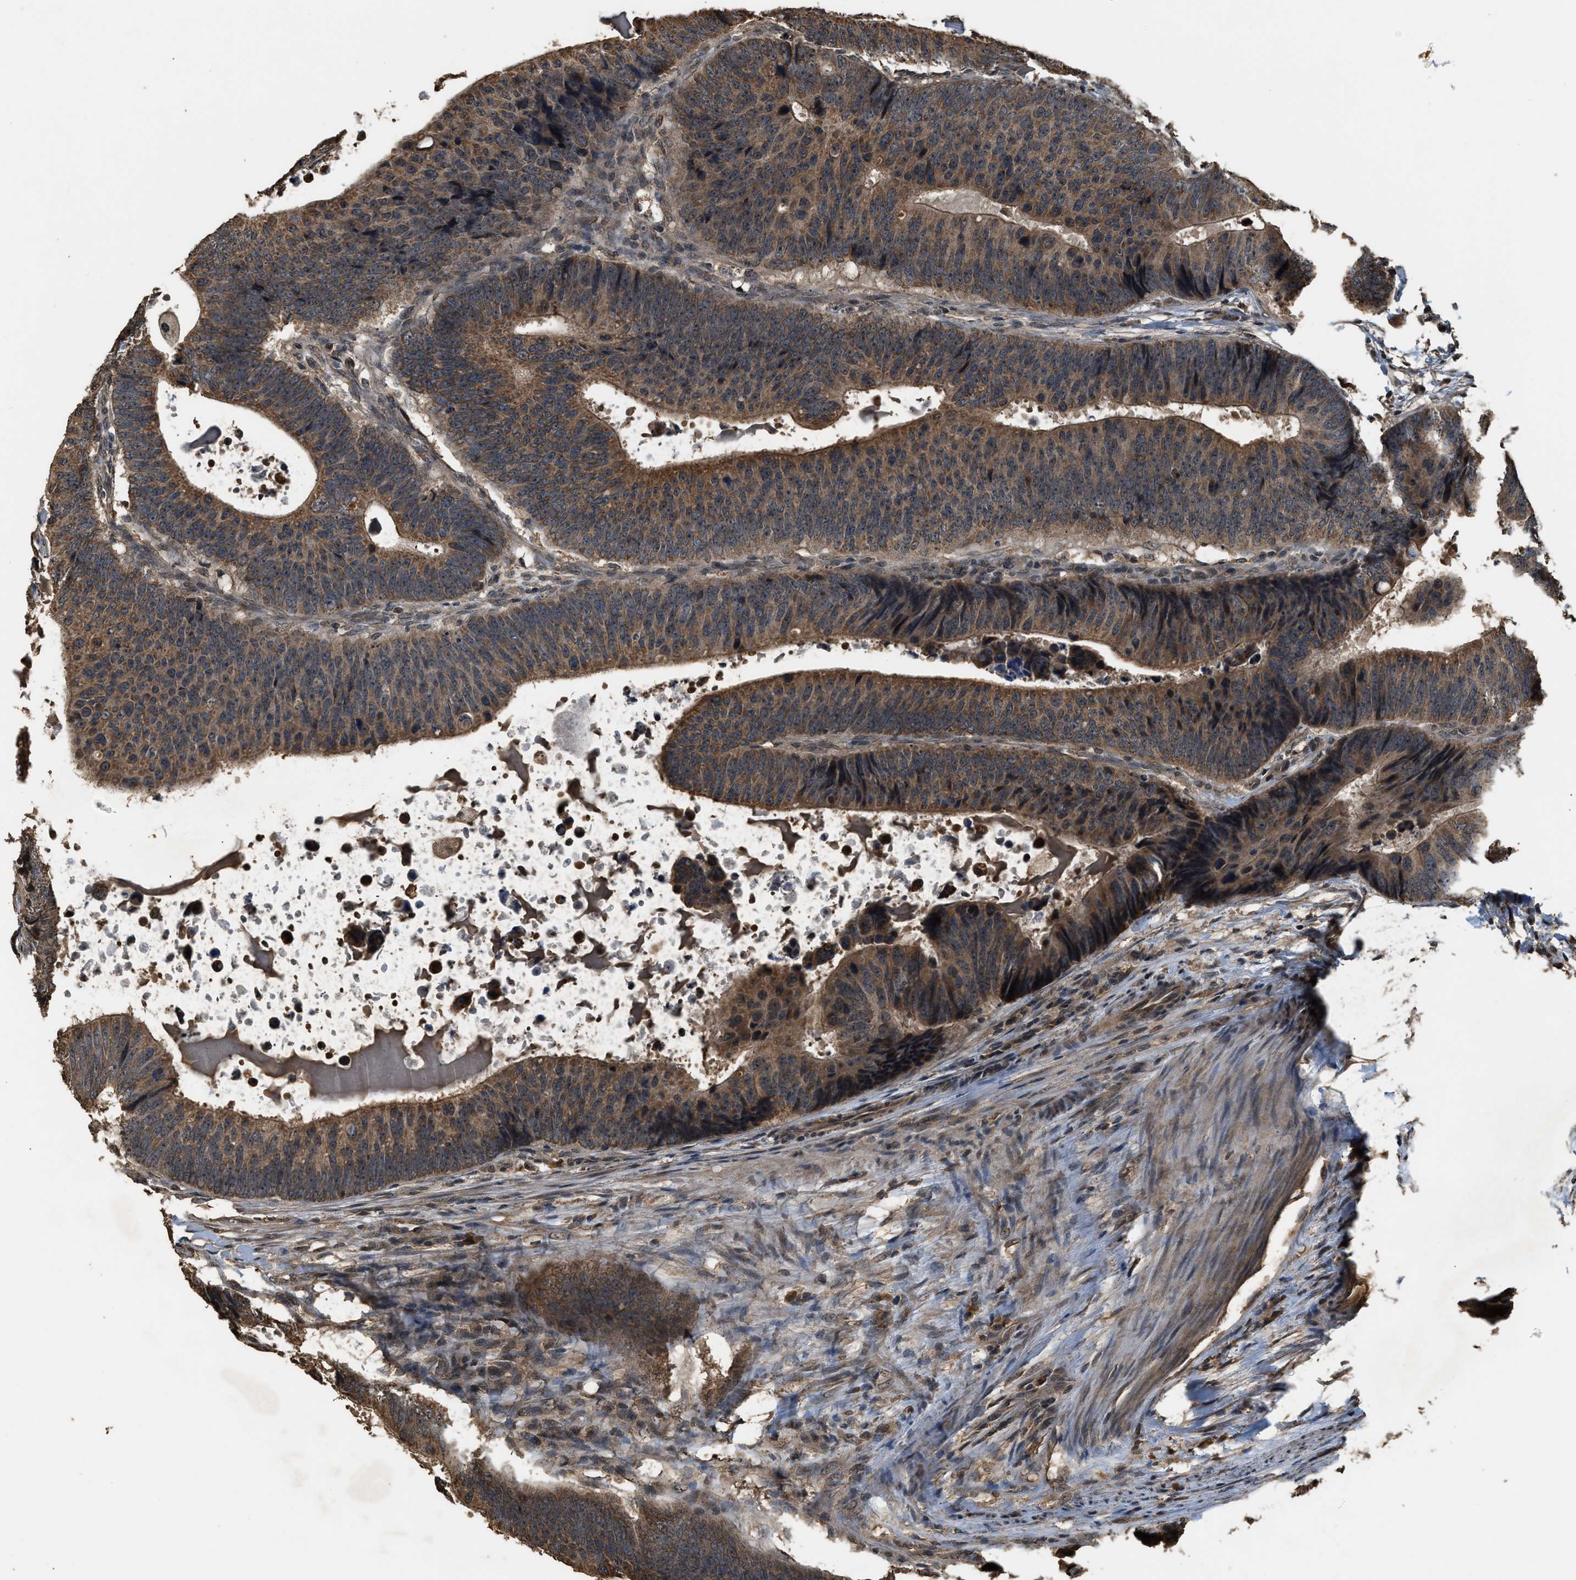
{"staining": {"intensity": "moderate", "quantity": ">75%", "location": "cytoplasmic/membranous"}, "tissue": "colorectal cancer", "cell_type": "Tumor cells", "image_type": "cancer", "snomed": [{"axis": "morphology", "description": "Adenocarcinoma, NOS"}, {"axis": "topography", "description": "Colon"}], "caption": "IHC (DAB) staining of colorectal cancer exhibits moderate cytoplasmic/membranous protein positivity in approximately >75% of tumor cells.", "gene": "DENND6B", "patient": {"sex": "male", "age": 56}}